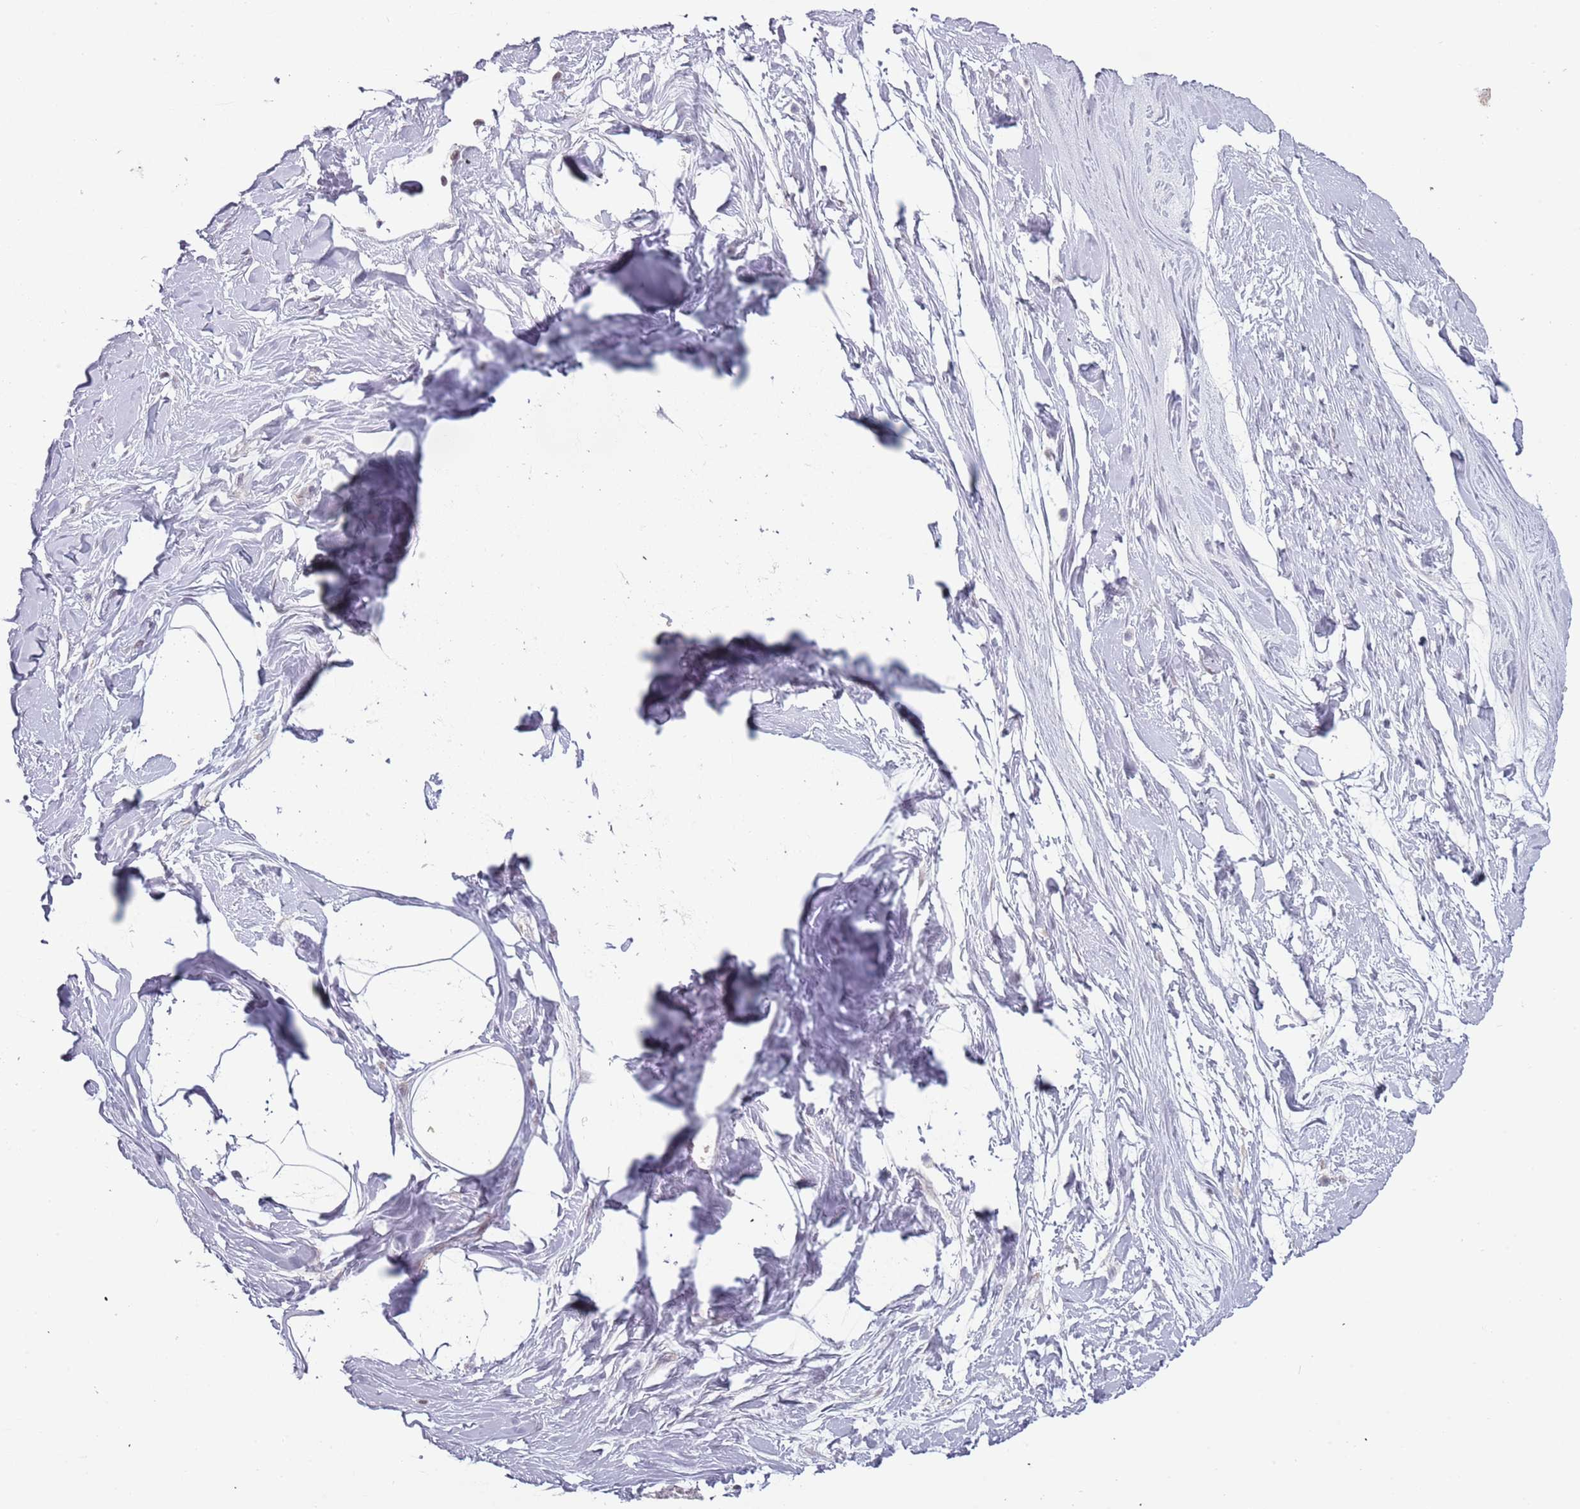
{"staining": {"intensity": "negative", "quantity": "none", "location": "none"}, "tissue": "breast", "cell_type": "Adipocytes", "image_type": "normal", "snomed": [{"axis": "morphology", "description": "Normal tissue, NOS"}, {"axis": "topography", "description": "Breast"}], "caption": "Immunohistochemistry (IHC) micrograph of unremarkable breast: breast stained with DAB (3,3'-diaminobenzidine) demonstrates no significant protein expression in adipocytes.", "gene": "REXO4", "patient": {"sex": "female", "age": 45}}